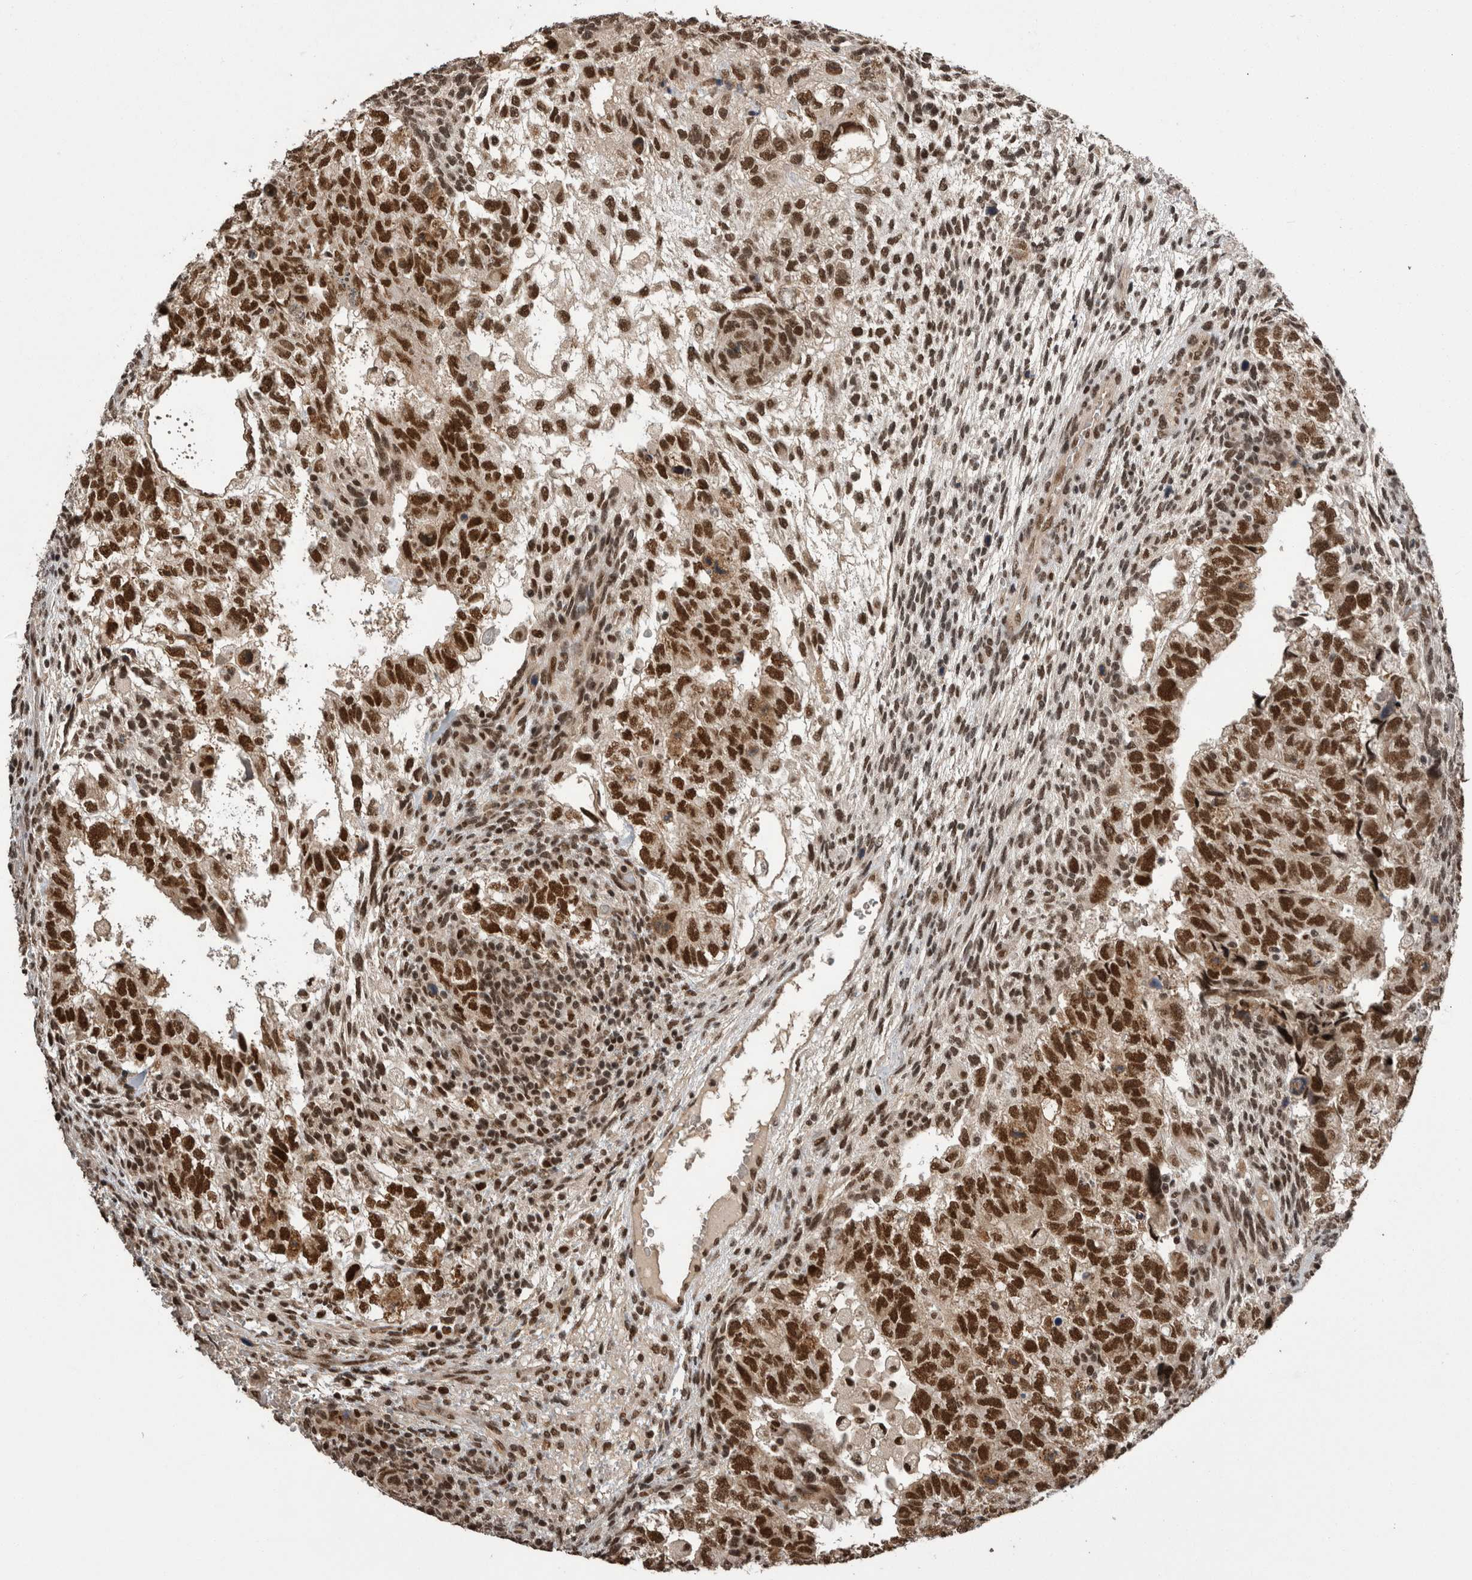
{"staining": {"intensity": "strong", "quantity": ">75%", "location": "nuclear"}, "tissue": "testis cancer", "cell_type": "Tumor cells", "image_type": "cancer", "snomed": [{"axis": "morphology", "description": "Carcinoma, Embryonal, NOS"}, {"axis": "topography", "description": "Testis"}], "caption": "Immunohistochemistry photomicrograph of human testis cancer (embryonal carcinoma) stained for a protein (brown), which shows high levels of strong nuclear expression in approximately >75% of tumor cells.", "gene": "CPSF2", "patient": {"sex": "male", "age": 36}}